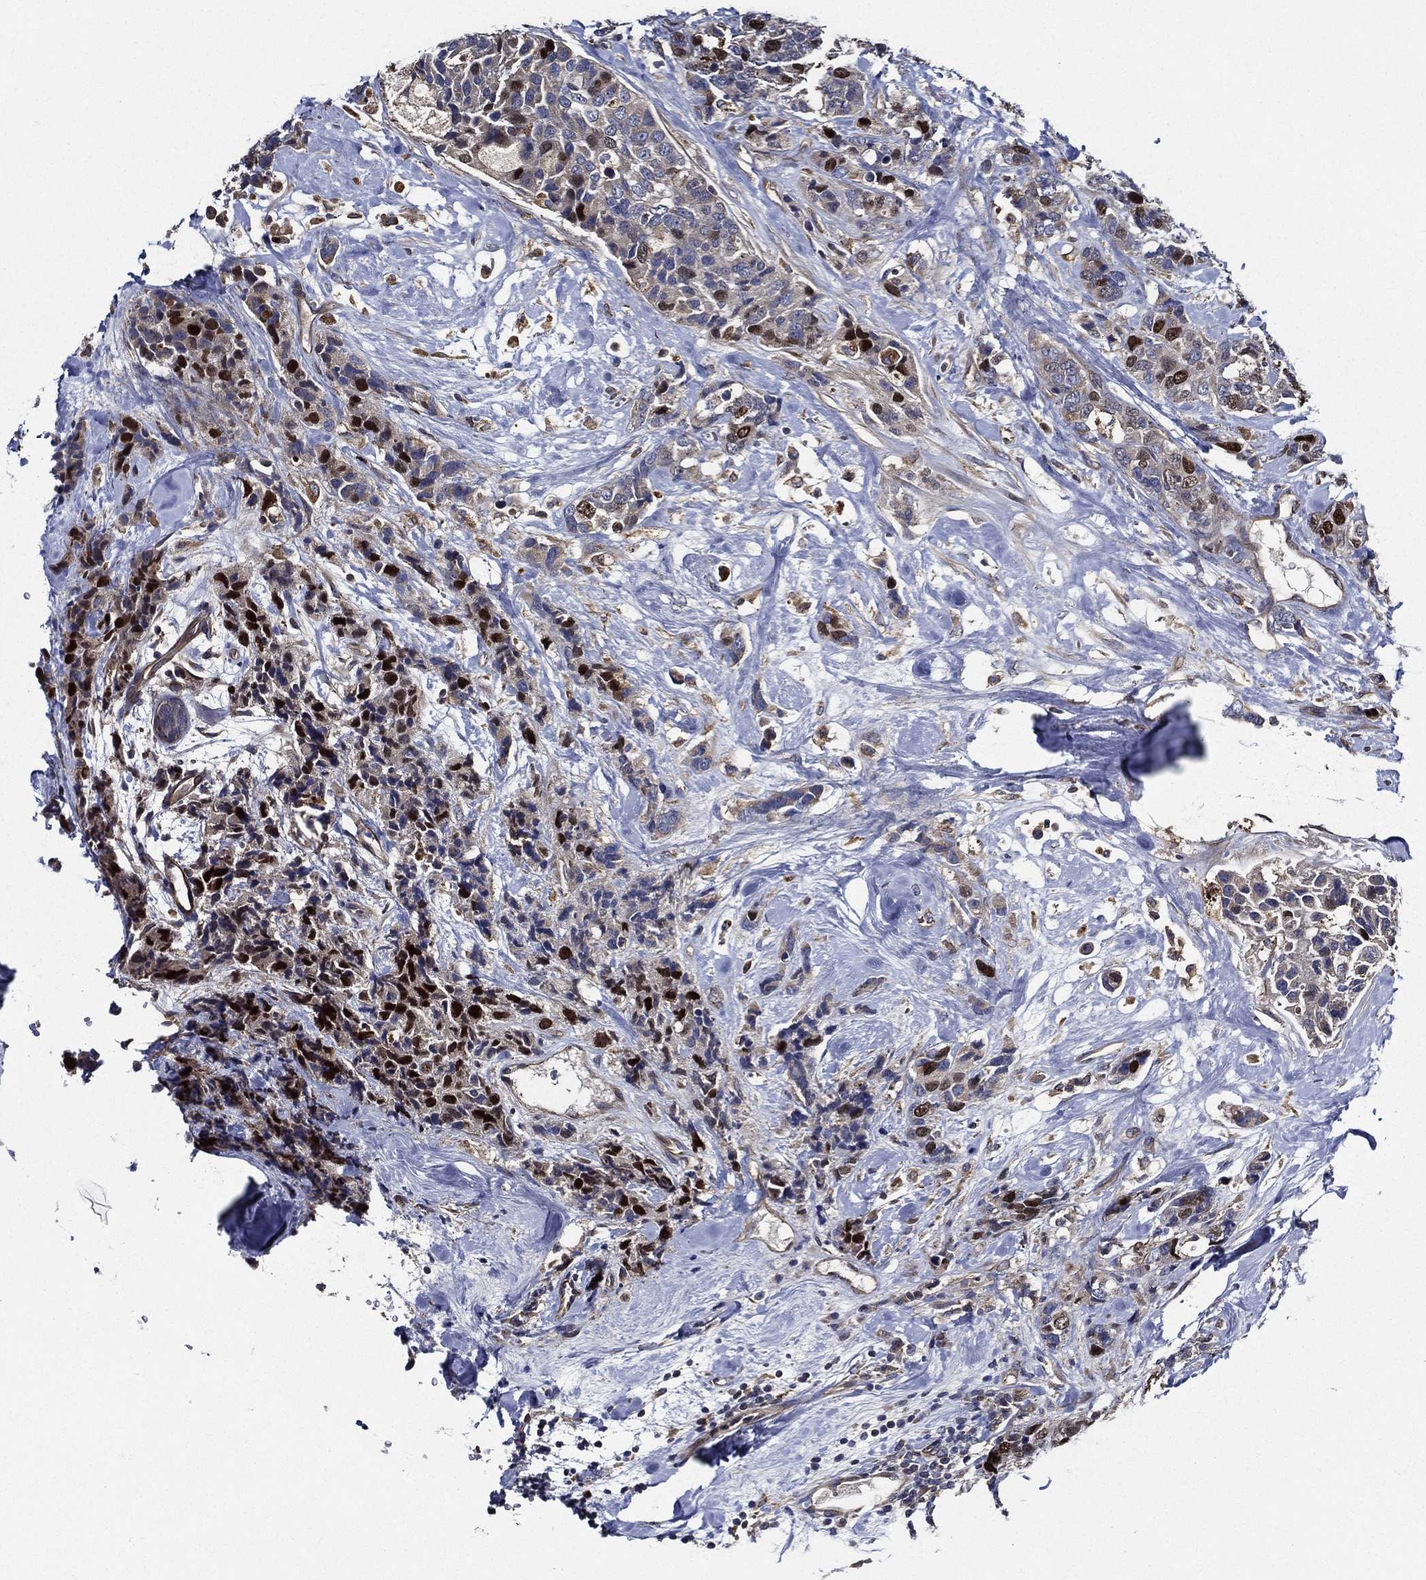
{"staining": {"intensity": "strong", "quantity": "<25%", "location": "nuclear"}, "tissue": "breast cancer", "cell_type": "Tumor cells", "image_type": "cancer", "snomed": [{"axis": "morphology", "description": "Lobular carcinoma"}, {"axis": "topography", "description": "Breast"}], "caption": "Protein expression analysis of breast lobular carcinoma displays strong nuclear staining in approximately <25% of tumor cells. Immunohistochemistry stains the protein in brown and the nuclei are stained blue.", "gene": "KIF20B", "patient": {"sex": "female", "age": 59}}